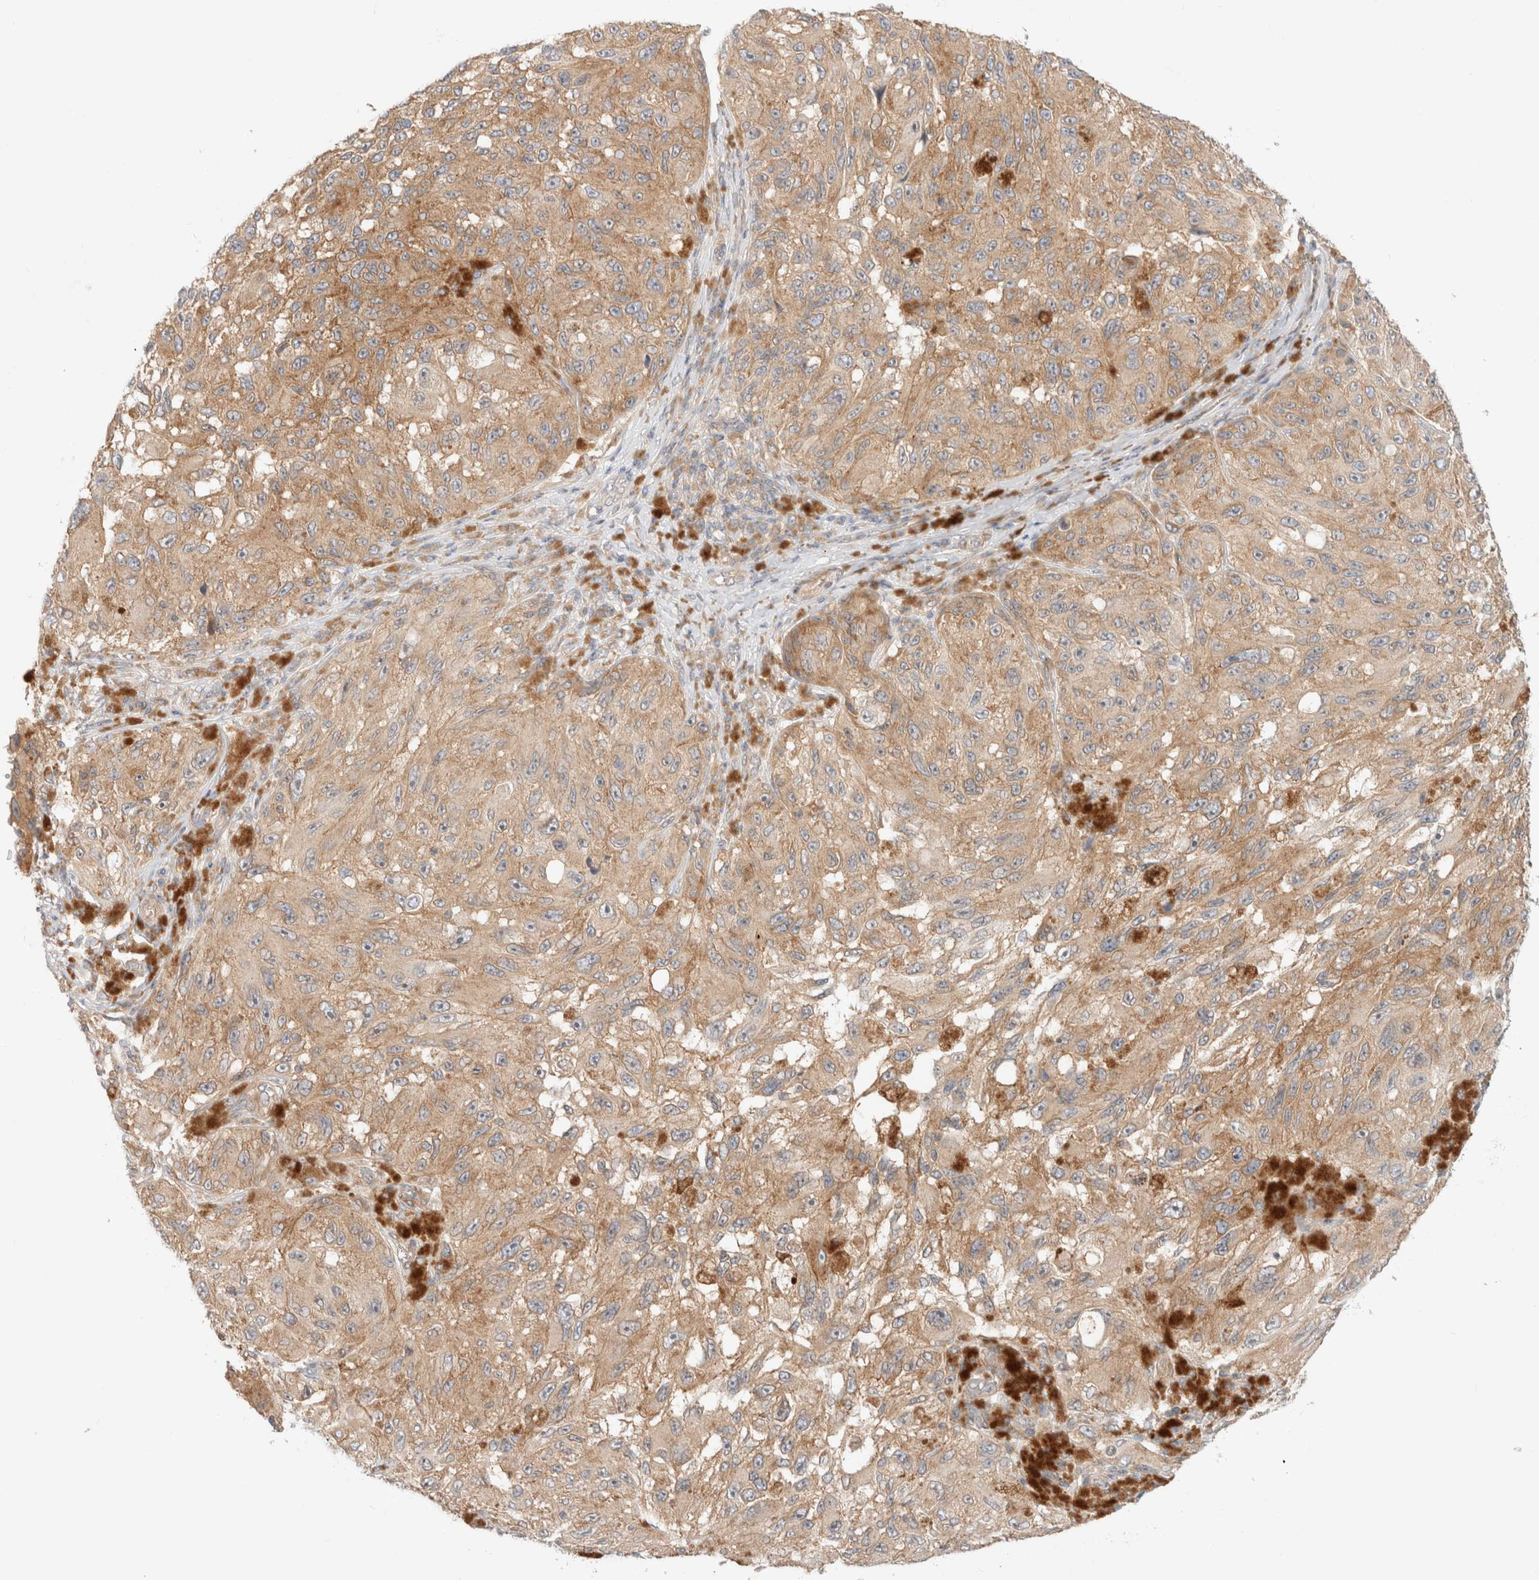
{"staining": {"intensity": "moderate", "quantity": ">75%", "location": "cytoplasmic/membranous"}, "tissue": "melanoma", "cell_type": "Tumor cells", "image_type": "cancer", "snomed": [{"axis": "morphology", "description": "Malignant melanoma, NOS"}, {"axis": "topography", "description": "Skin"}], "caption": "This is a histology image of immunohistochemistry (IHC) staining of melanoma, which shows moderate expression in the cytoplasmic/membranous of tumor cells.", "gene": "MARK3", "patient": {"sex": "female", "age": 73}}